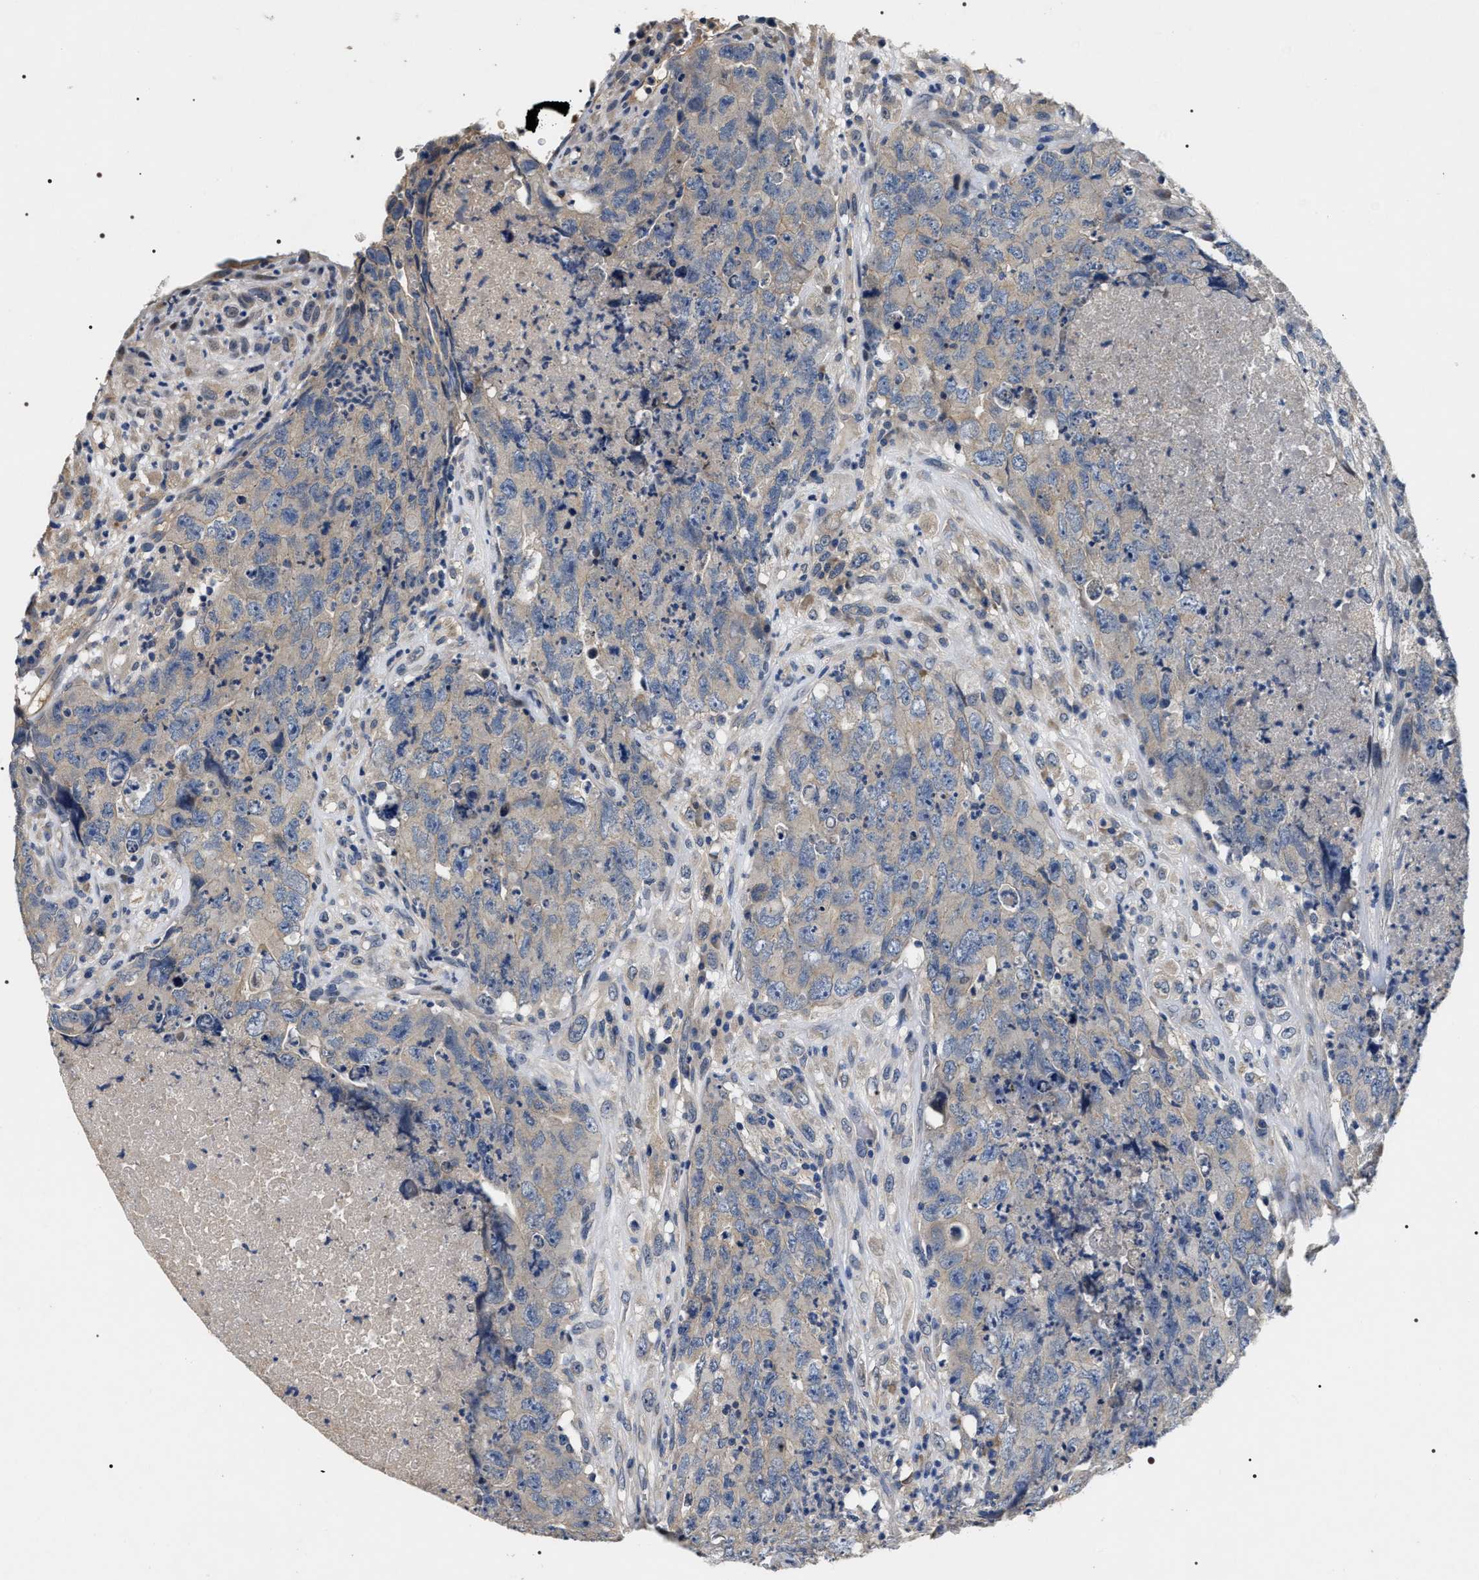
{"staining": {"intensity": "negative", "quantity": "none", "location": "none"}, "tissue": "testis cancer", "cell_type": "Tumor cells", "image_type": "cancer", "snomed": [{"axis": "morphology", "description": "Carcinoma, Embryonal, NOS"}, {"axis": "topography", "description": "Testis"}], "caption": "Immunohistochemistry of human testis cancer demonstrates no expression in tumor cells.", "gene": "IFT81", "patient": {"sex": "male", "age": 32}}